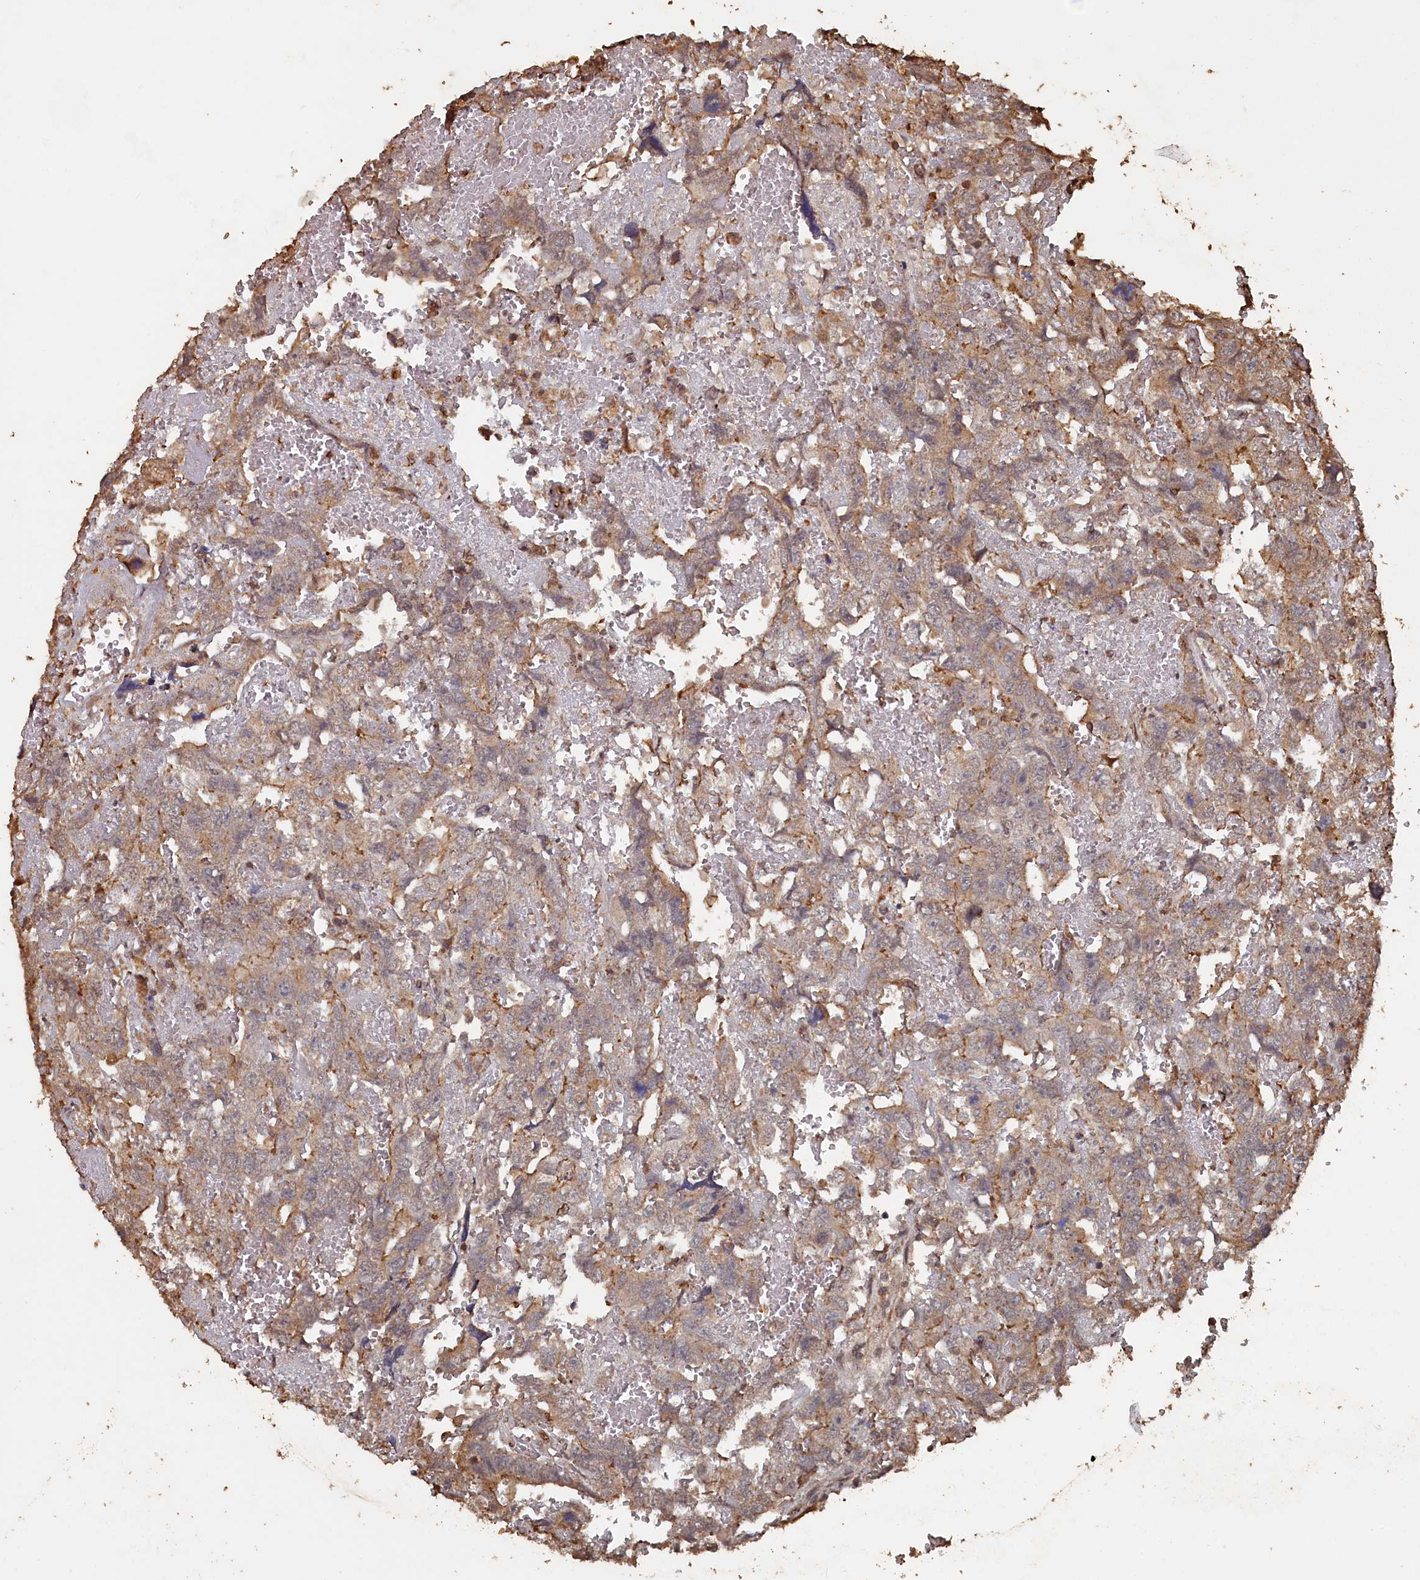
{"staining": {"intensity": "moderate", "quantity": "<25%", "location": "cytoplasmic/membranous"}, "tissue": "testis cancer", "cell_type": "Tumor cells", "image_type": "cancer", "snomed": [{"axis": "morphology", "description": "Carcinoma, Embryonal, NOS"}, {"axis": "topography", "description": "Testis"}], "caption": "A high-resolution photomicrograph shows immunohistochemistry (IHC) staining of testis cancer, which shows moderate cytoplasmic/membranous positivity in approximately <25% of tumor cells.", "gene": "PIGN", "patient": {"sex": "male", "age": 45}}